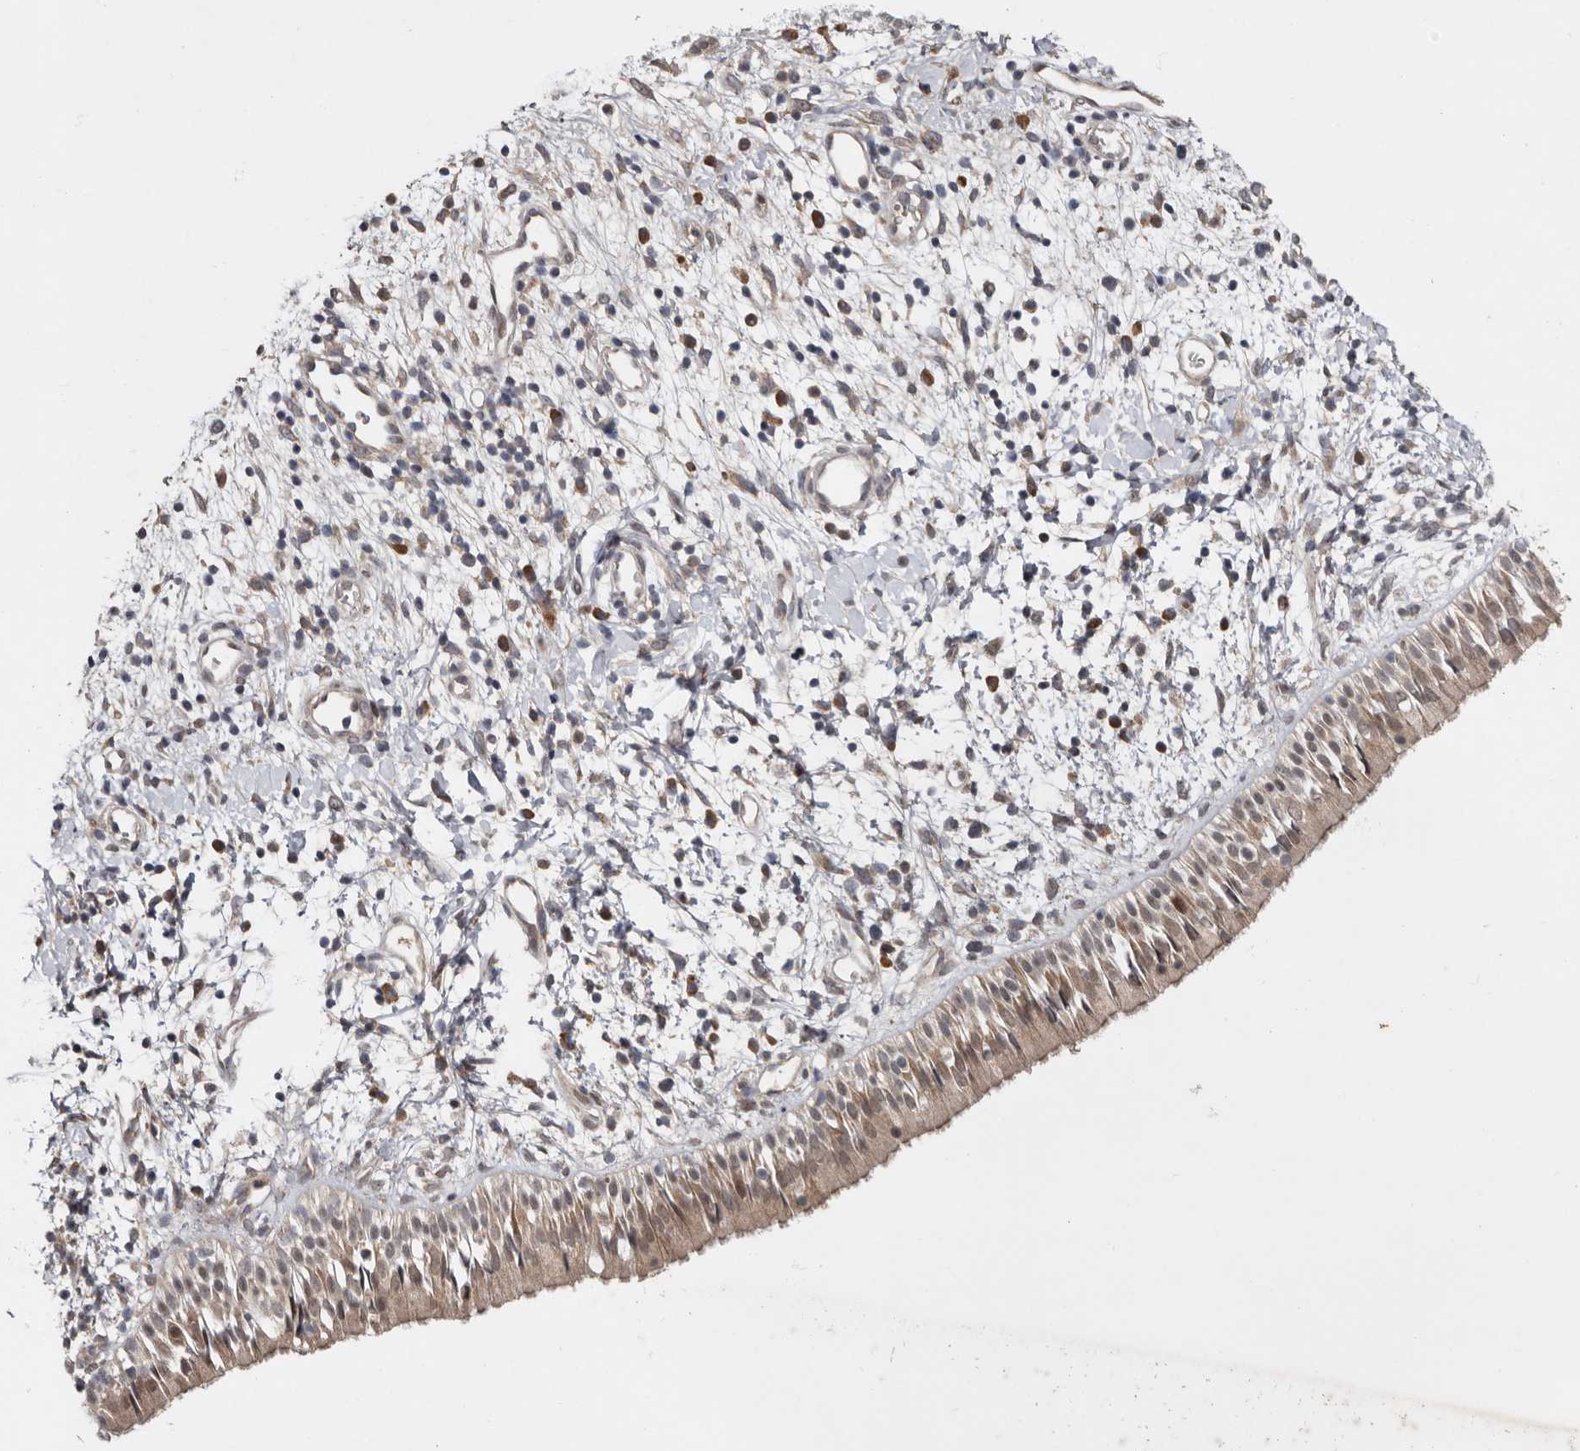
{"staining": {"intensity": "weak", "quantity": "25%-75%", "location": "cytoplasmic/membranous,nuclear"}, "tissue": "nasopharynx", "cell_type": "Respiratory epithelial cells", "image_type": "normal", "snomed": [{"axis": "morphology", "description": "Normal tissue, NOS"}, {"axis": "topography", "description": "Nasopharynx"}], "caption": "Approximately 25%-75% of respiratory epithelial cells in unremarkable nasopharynx show weak cytoplasmic/membranous,nuclear protein positivity as visualized by brown immunohistochemical staining.", "gene": "CHML", "patient": {"sex": "male", "age": 22}}